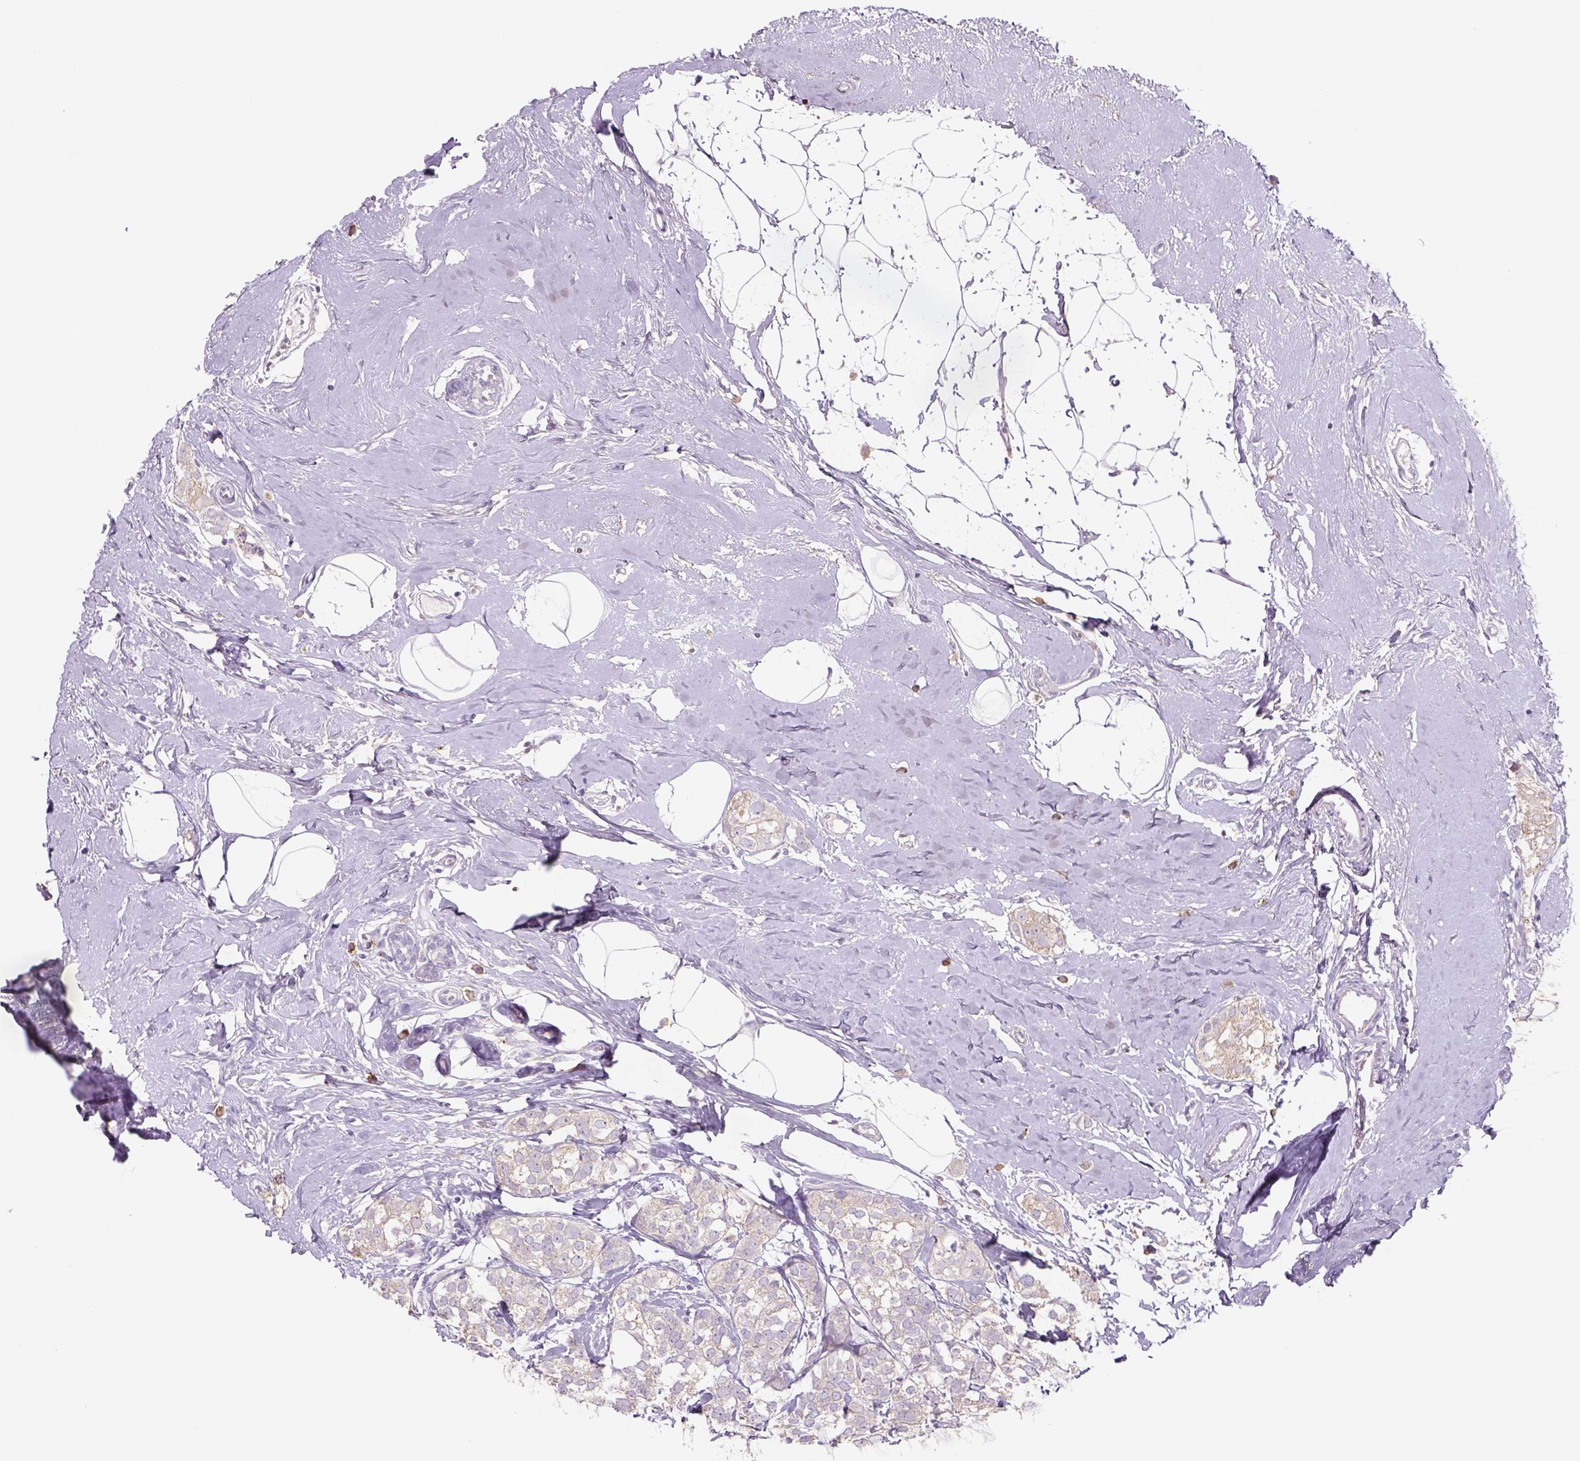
{"staining": {"intensity": "weak", "quantity": "<25%", "location": "cytoplasmic/membranous"}, "tissue": "breast cancer", "cell_type": "Tumor cells", "image_type": "cancer", "snomed": [{"axis": "morphology", "description": "Duct carcinoma"}, {"axis": "topography", "description": "Breast"}], "caption": "DAB (3,3'-diaminobenzidine) immunohistochemical staining of human breast cancer exhibits no significant staining in tumor cells. (Brightfield microscopy of DAB (3,3'-diaminobenzidine) immunohistochemistry at high magnification).", "gene": "NAALAD2", "patient": {"sex": "female", "age": 40}}